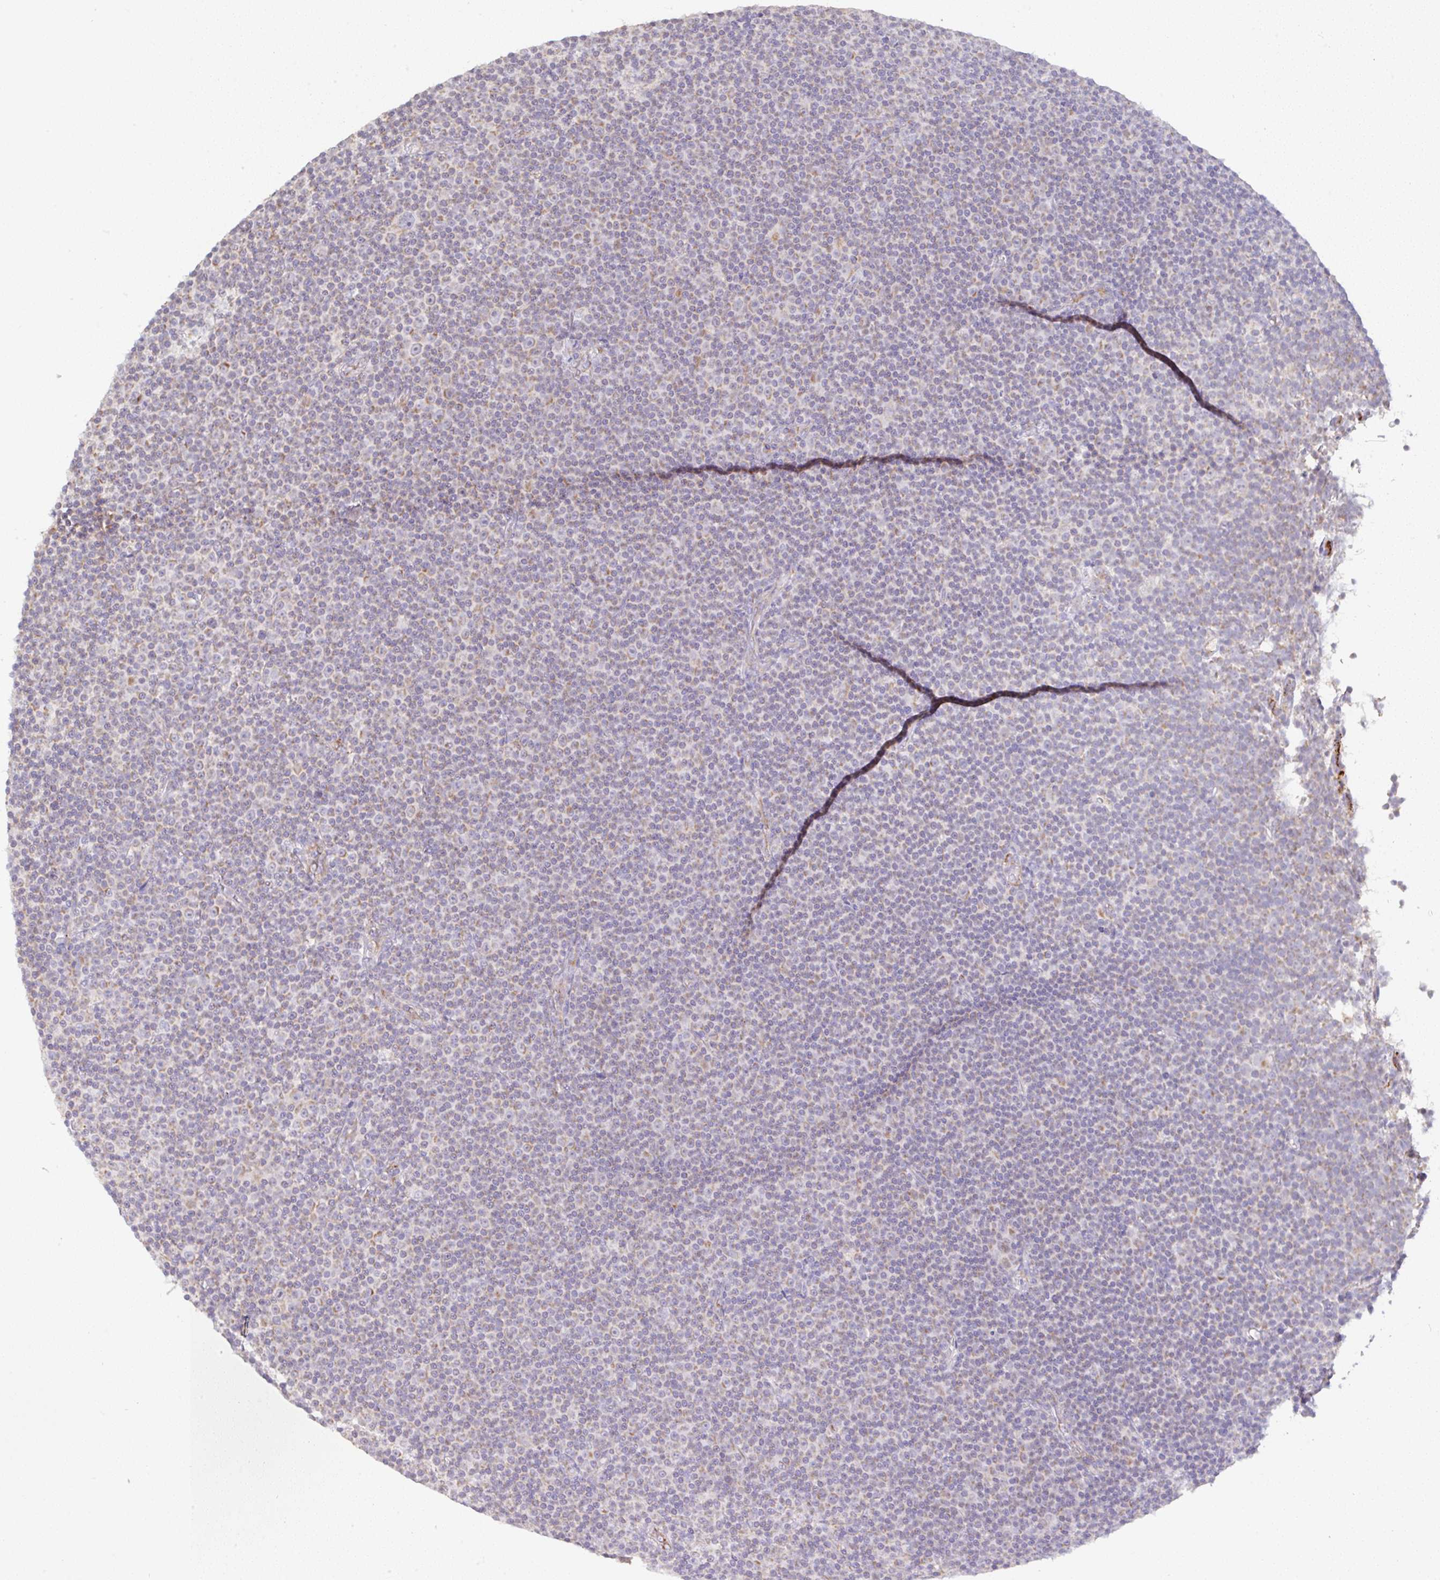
{"staining": {"intensity": "weak", "quantity": "25%-75%", "location": "cytoplasmic/membranous"}, "tissue": "lymphoma", "cell_type": "Tumor cells", "image_type": "cancer", "snomed": [{"axis": "morphology", "description": "Malignant lymphoma, non-Hodgkin's type, Low grade"}, {"axis": "topography", "description": "Lymph node"}], "caption": "A photomicrograph showing weak cytoplasmic/membranous staining in approximately 25%-75% of tumor cells in malignant lymphoma, non-Hodgkin's type (low-grade), as visualized by brown immunohistochemical staining.", "gene": "PLCD4", "patient": {"sex": "female", "age": 67}}